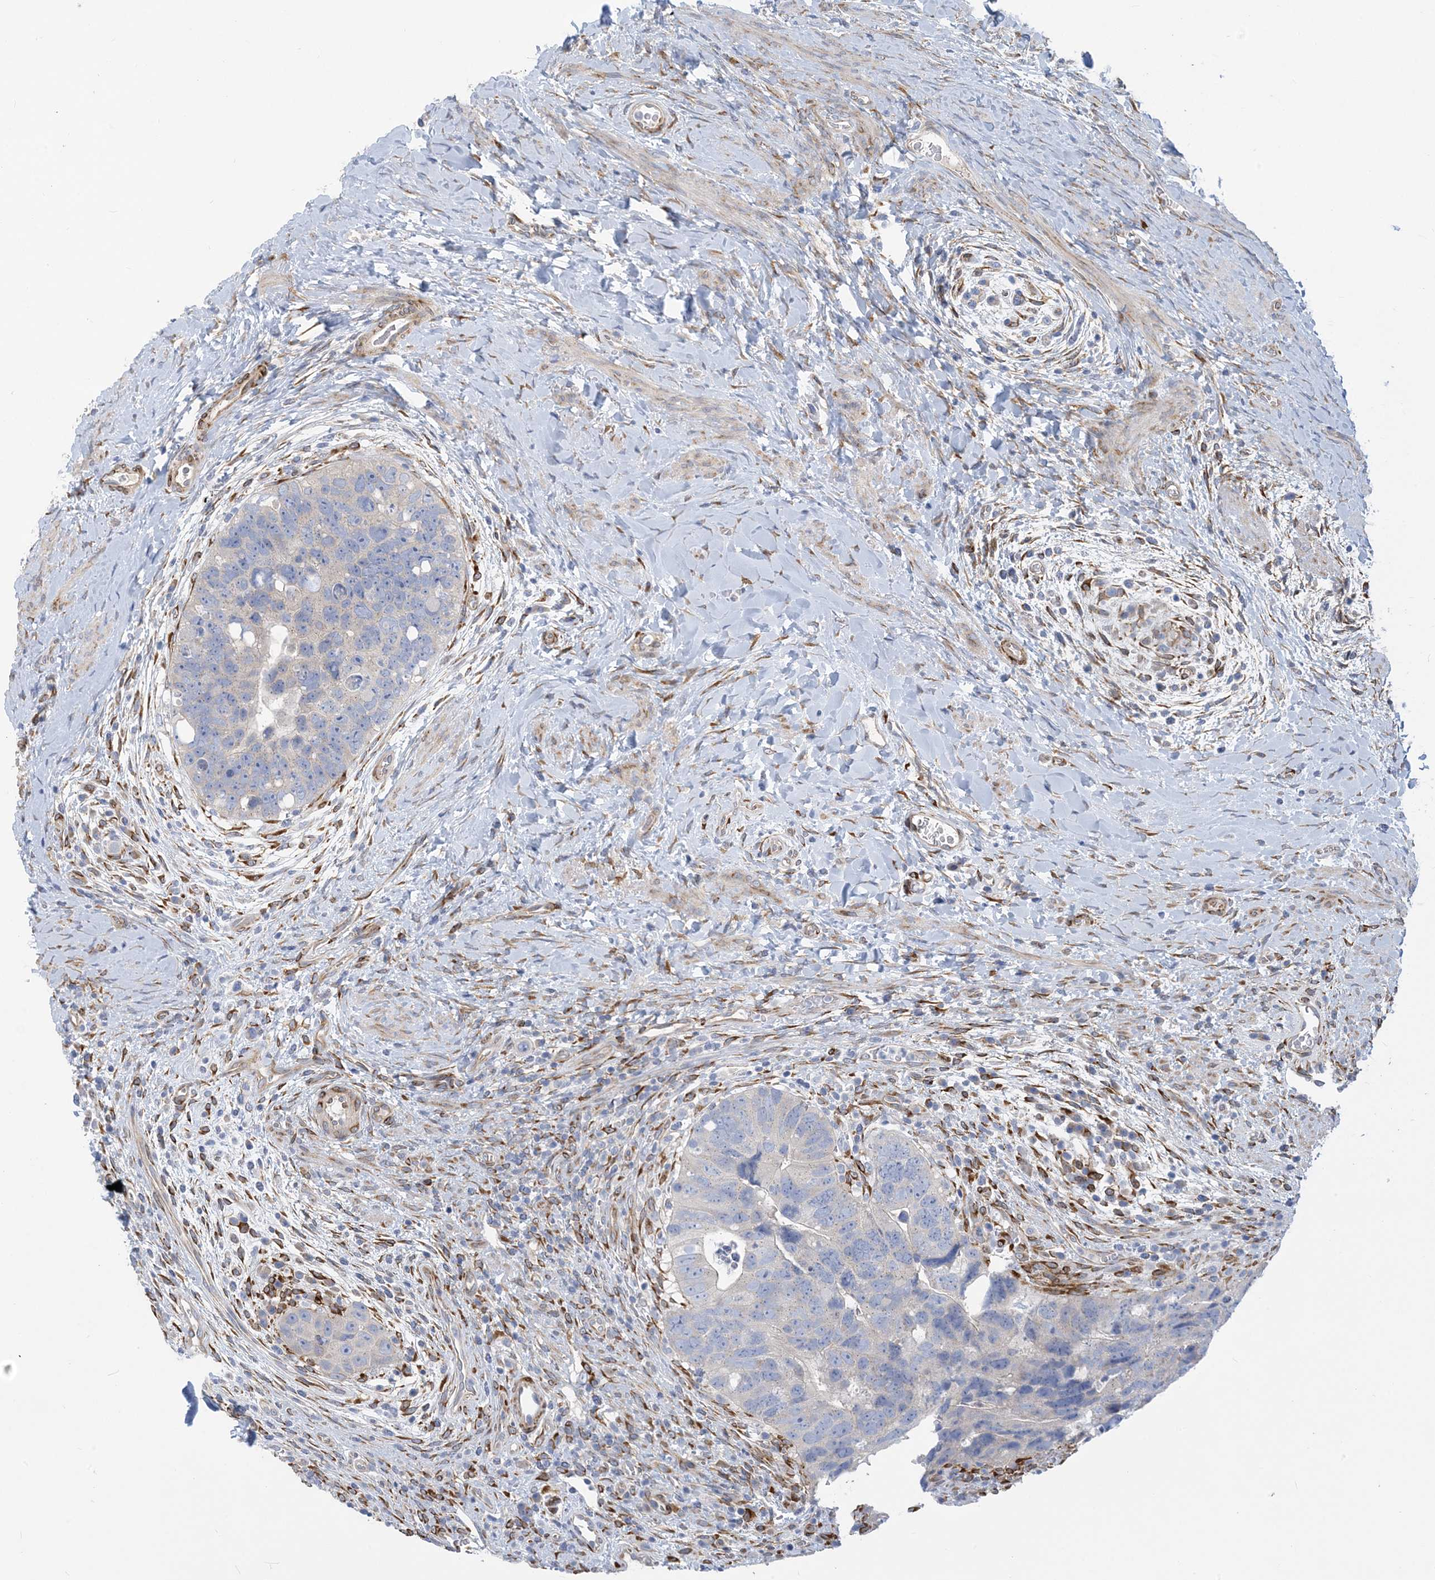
{"staining": {"intensity": "negative", "quantity": "none", "location": "none"}, "tissue": "colorectal cancer", "cell_type": "Tumor cells", "image_type": "cancer", "snomed": [{"axis": "morphology", "description": "Adenocarcinoma, NOS"}, {"axis": "topography", "description": "Rectum"}], "caption": "Colorectal cancer (adenocarcinoma) was stained to show a protein in brown. There is no significant positivity in tumor cells. (Stains: DAB (3,3'-diaminobenzidine) IHC with hematoxylin counter stain, Microscopy: brightfield microscopy at high magnification).", "gene": "RBMS3", "patient": {"sex": "male", "age": 59}}